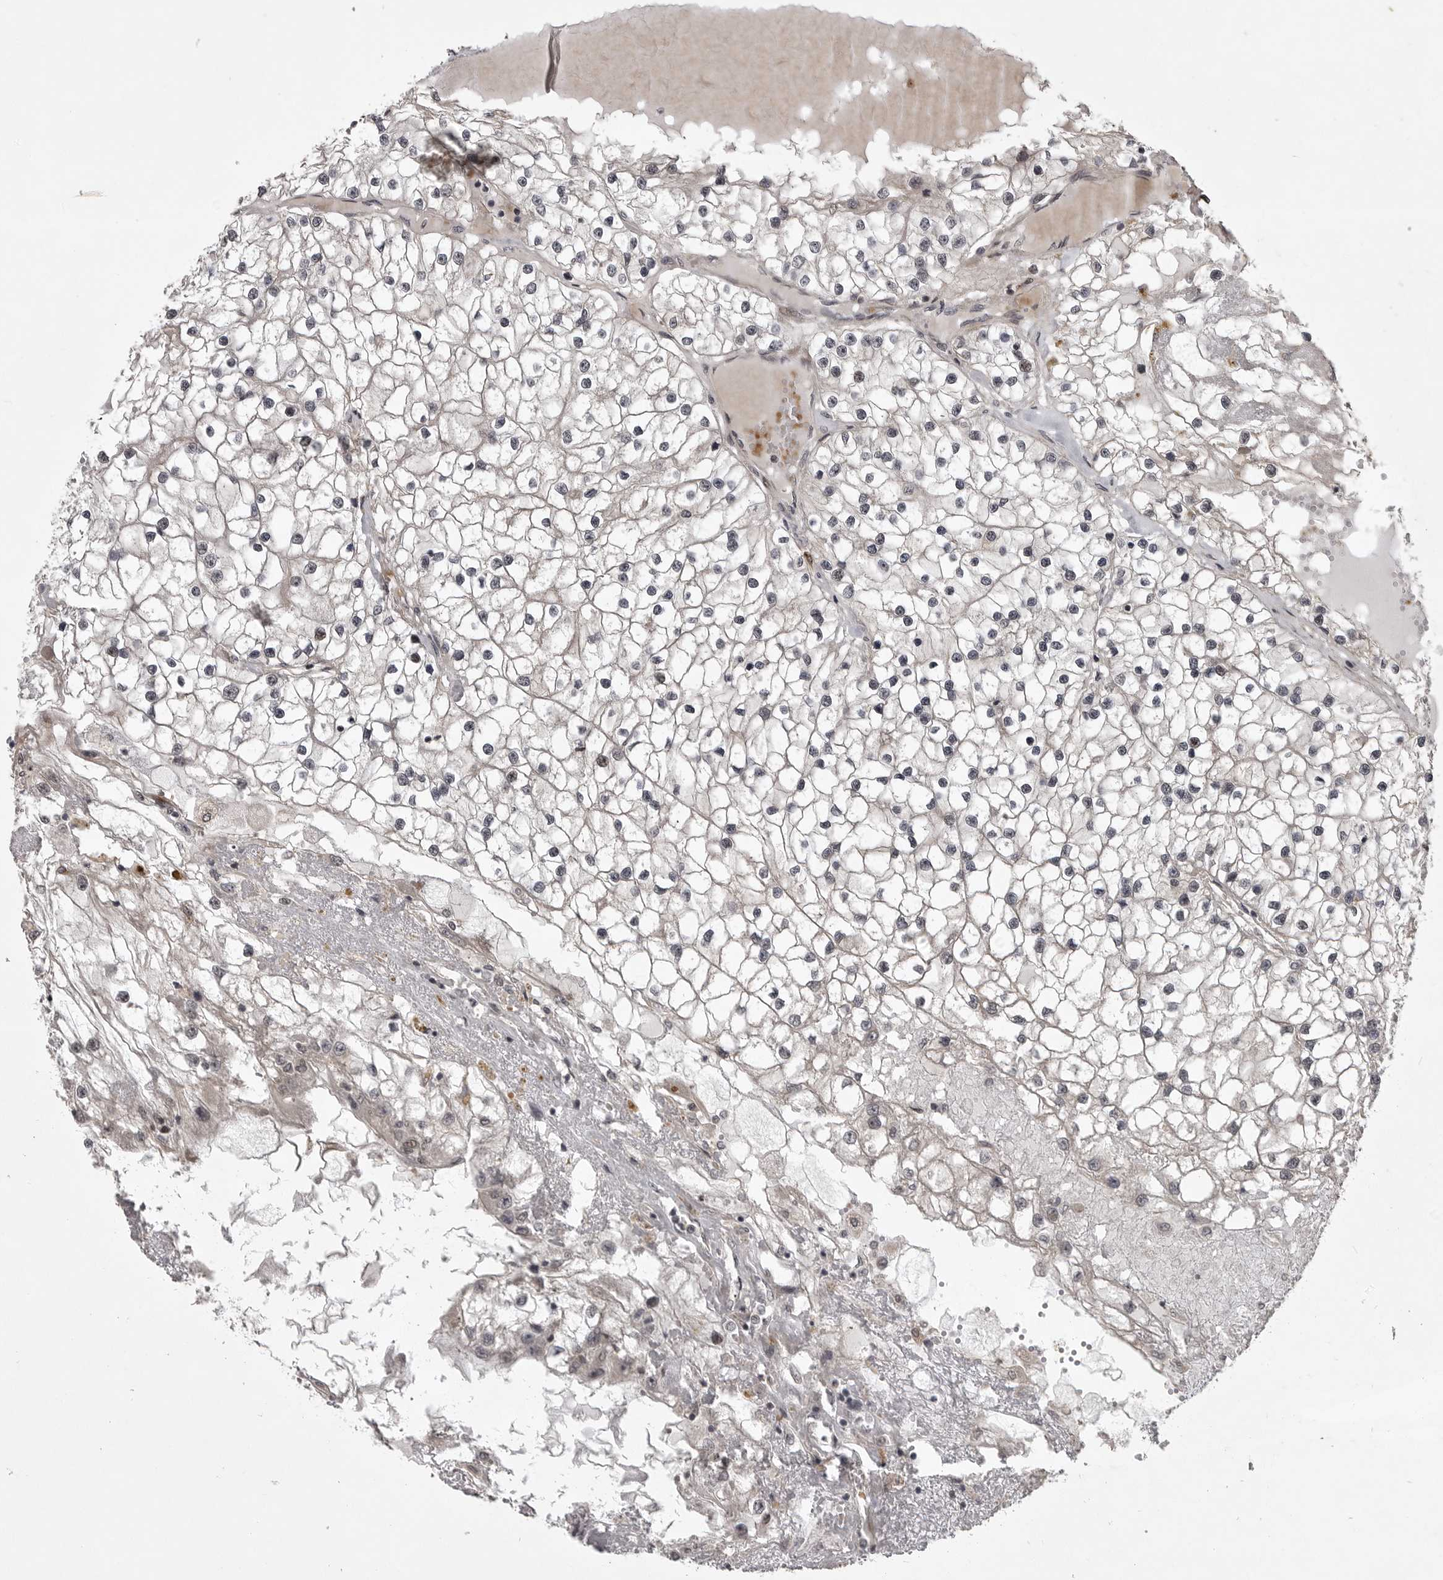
{"staining": {"intensity": "negative", "quantity": "none", "location": "none"}, "tissue": "renal cancer", "cell_type": "Tumor cells", "image_type": "cancer", "snomed": [{"axis": "morphology", "description": "Adenocarcinoma, NOS"}, {"axis": "topography", "description": "Kidney"}], "caption": "Tumor cells show no significant protein staining in renal cancer.", "gene": "SNX16", "patient": {"sex": "male", "age": 68}}